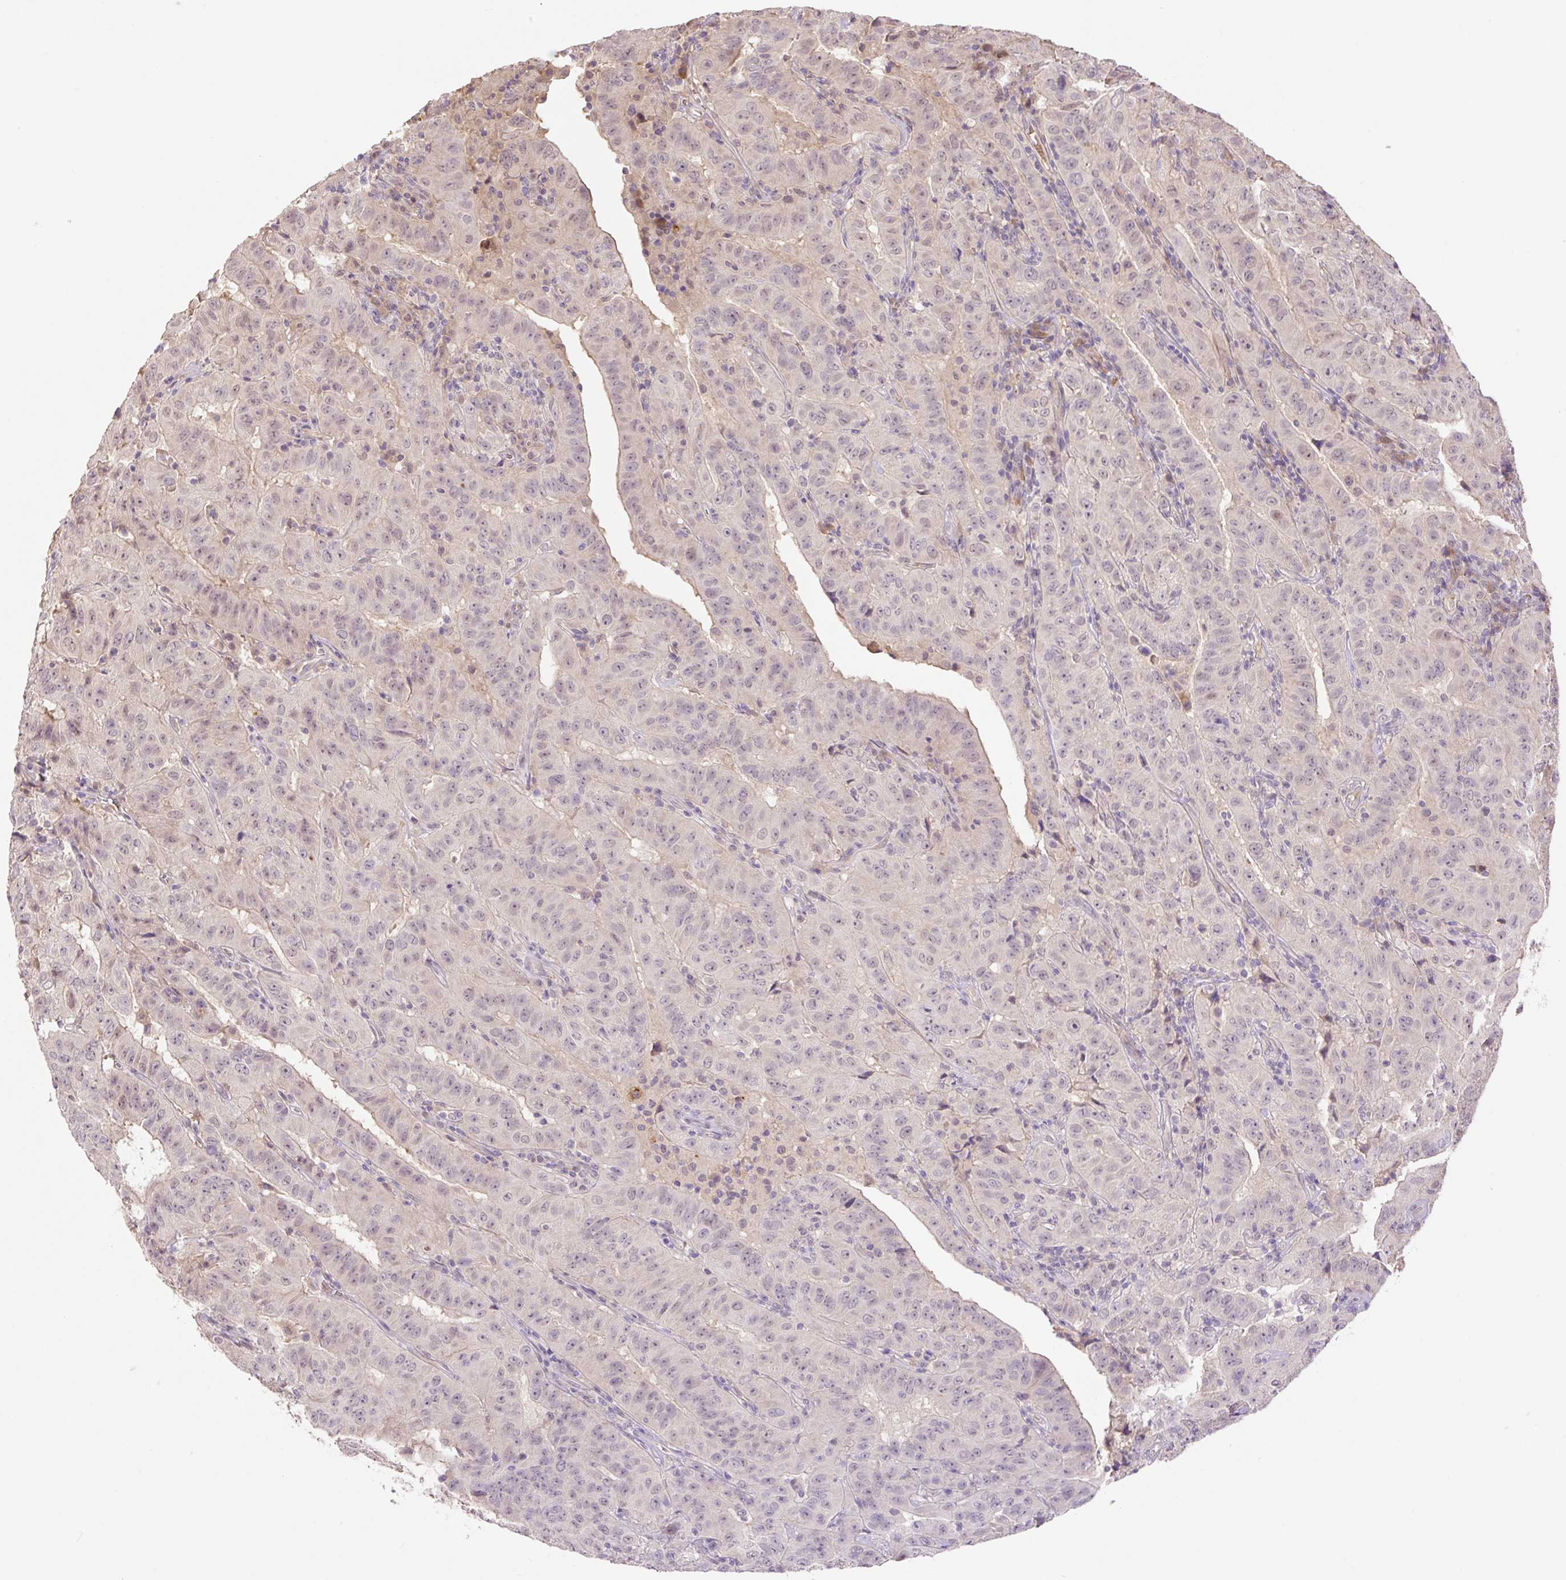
{"staining": {"intensity": "negative", "quantity": "none", "location": "none"}, "tissue": "pancreatic cancer", "cell_type": "Tumor cells", "image_type": "cancer", "snomed": [{"axis": "morphology", "description": "Adenocarcinoma, NOS"}, {"axis": "topography", "description": "Pancreas"}], "caption": "Immunohistochemistry (IHC) histopathology image of neoplastic tissue: human pancreatic cancer stained with DAB (3,3'-diaminobenzidine) shows no significant protein positivity in tumor cells.", "gene": "HABP4", "patient": {"sex": "male", "age": 63}}